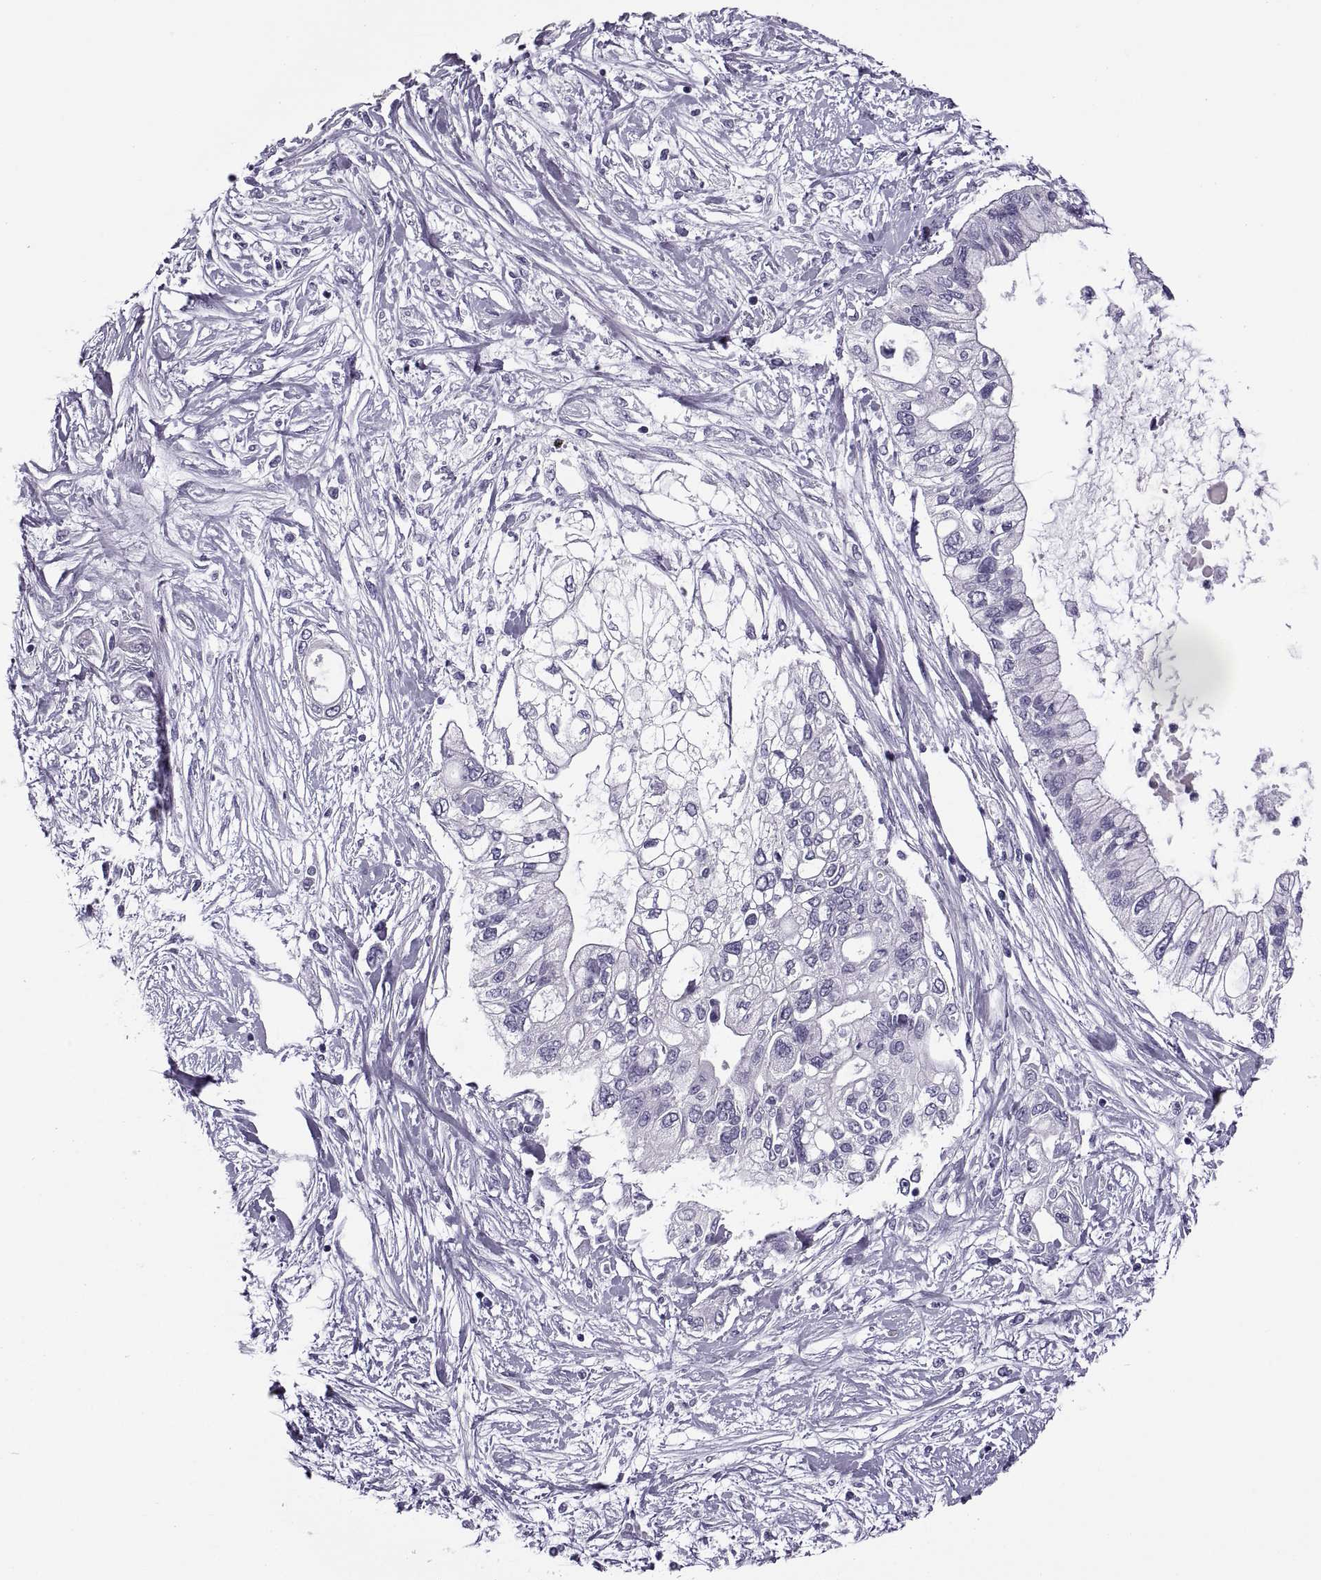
{"staining": {"intensity": "negative", "quantity": "none", "location": "none"}, "tissue": "pancreatic cancer", "cell_type": "Tumor cells", "image_type": "cancer", "snomed": [{"axis": "morphology", "description": "Adenocarcinoma, NOS"}, {"axis": "topography", "description": "Pancreas"}], "caption": "Tumor cells show no significant expression in adenocarcinoma (pancreatic).", "gene": "RLBP1", "patient": {"sex": "female", "age": 77}}